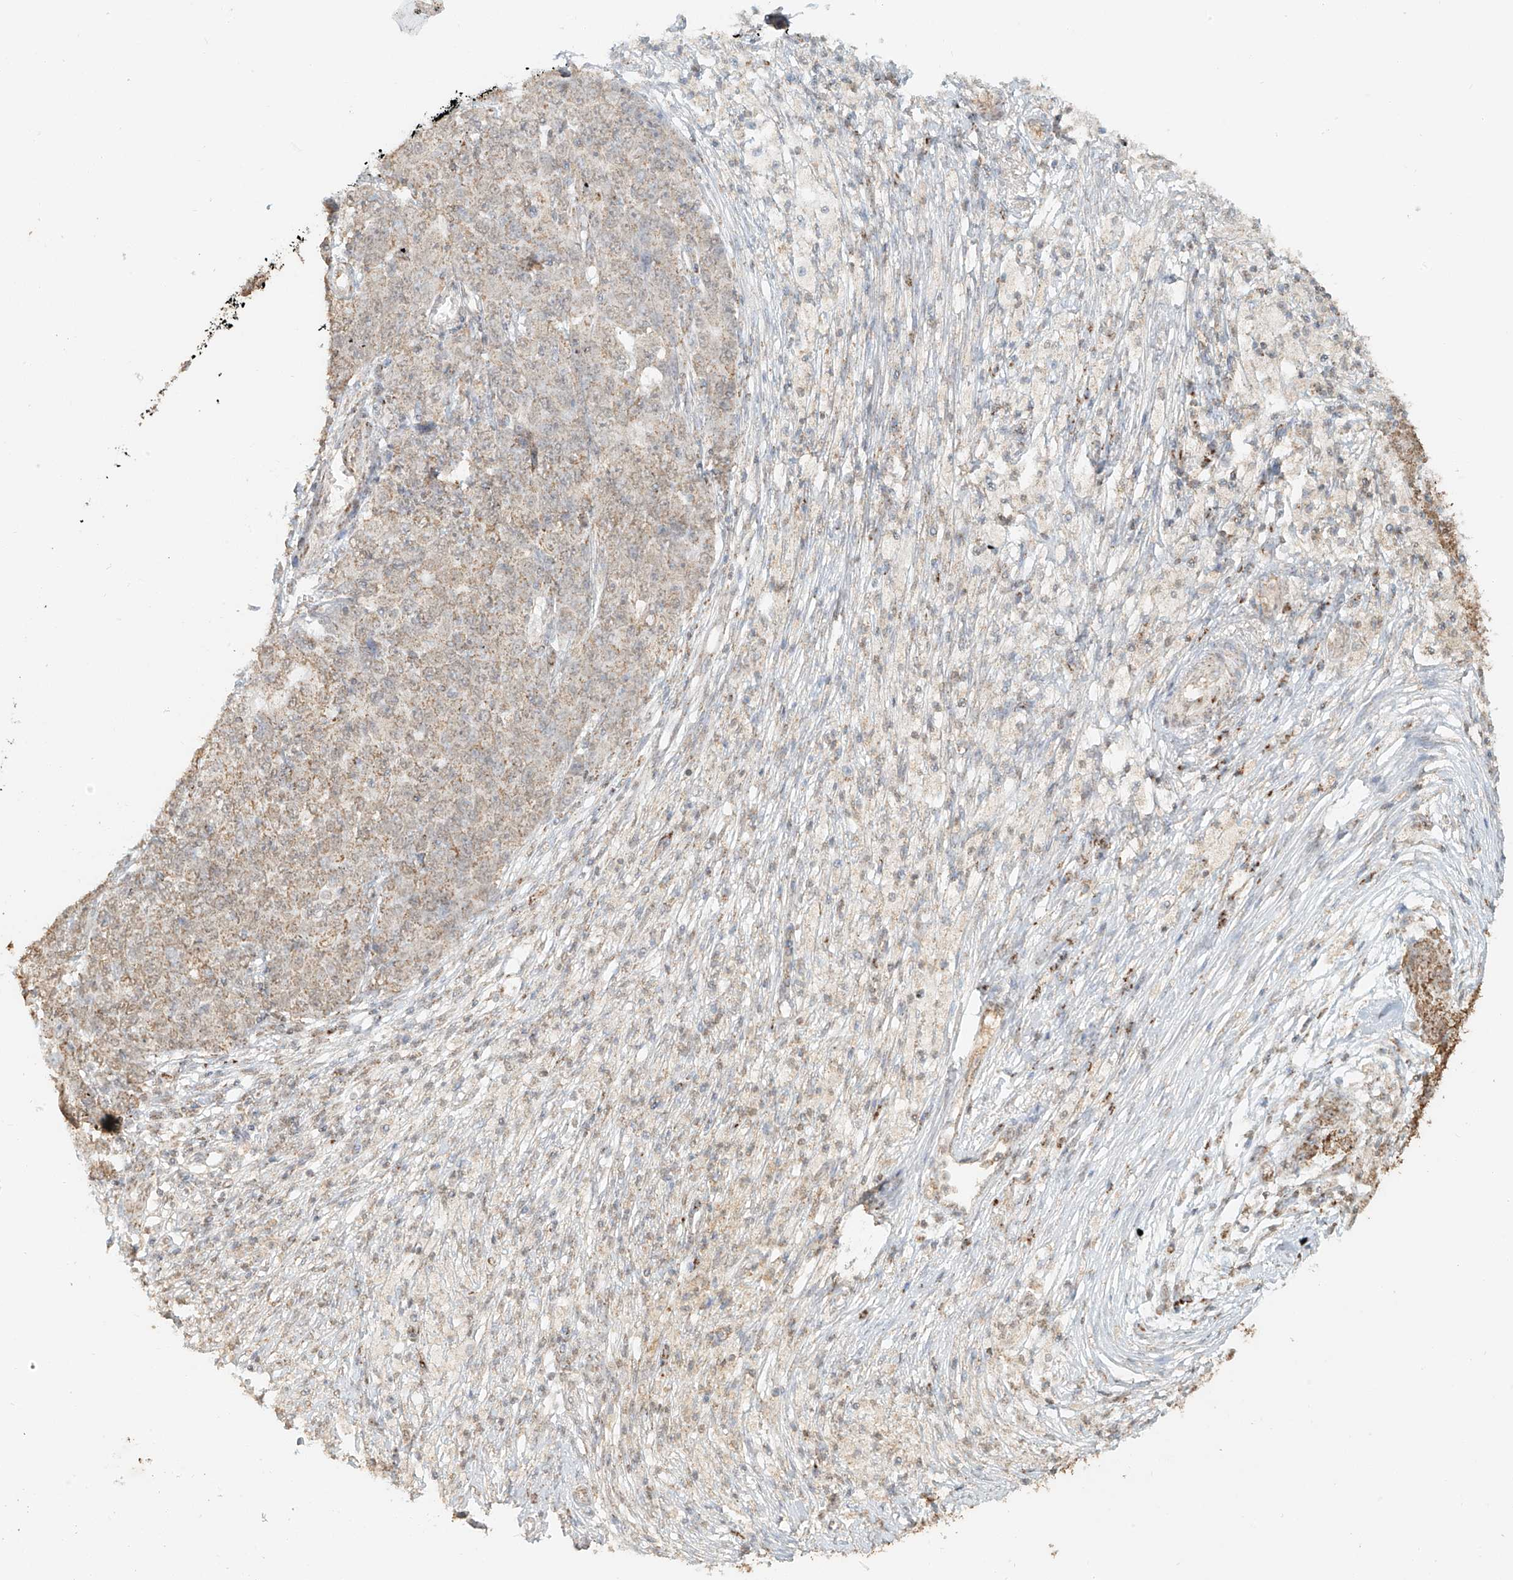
{"staining": {"intensity": "weak", "quantity": ">75%", "location": "cytoplasmic/membranous"}, "tissue": "ovarian cancer", "cell_type": "Tumor cells", "image_type": "cancer", "snomed": [{"axis": "morphology", "description": "Carcinoma, endometroid"}, {"axis": "topography", "description": "Ovary"}], "caption": "Human endometroid carcinoma (ovarian) stained with a brown dye shows weak cytoplasmic/membranous positive expression in approximately >75% of tumor cells.", "gene": "MIPEP", "patient": {"sex": "female", "age": 42}}